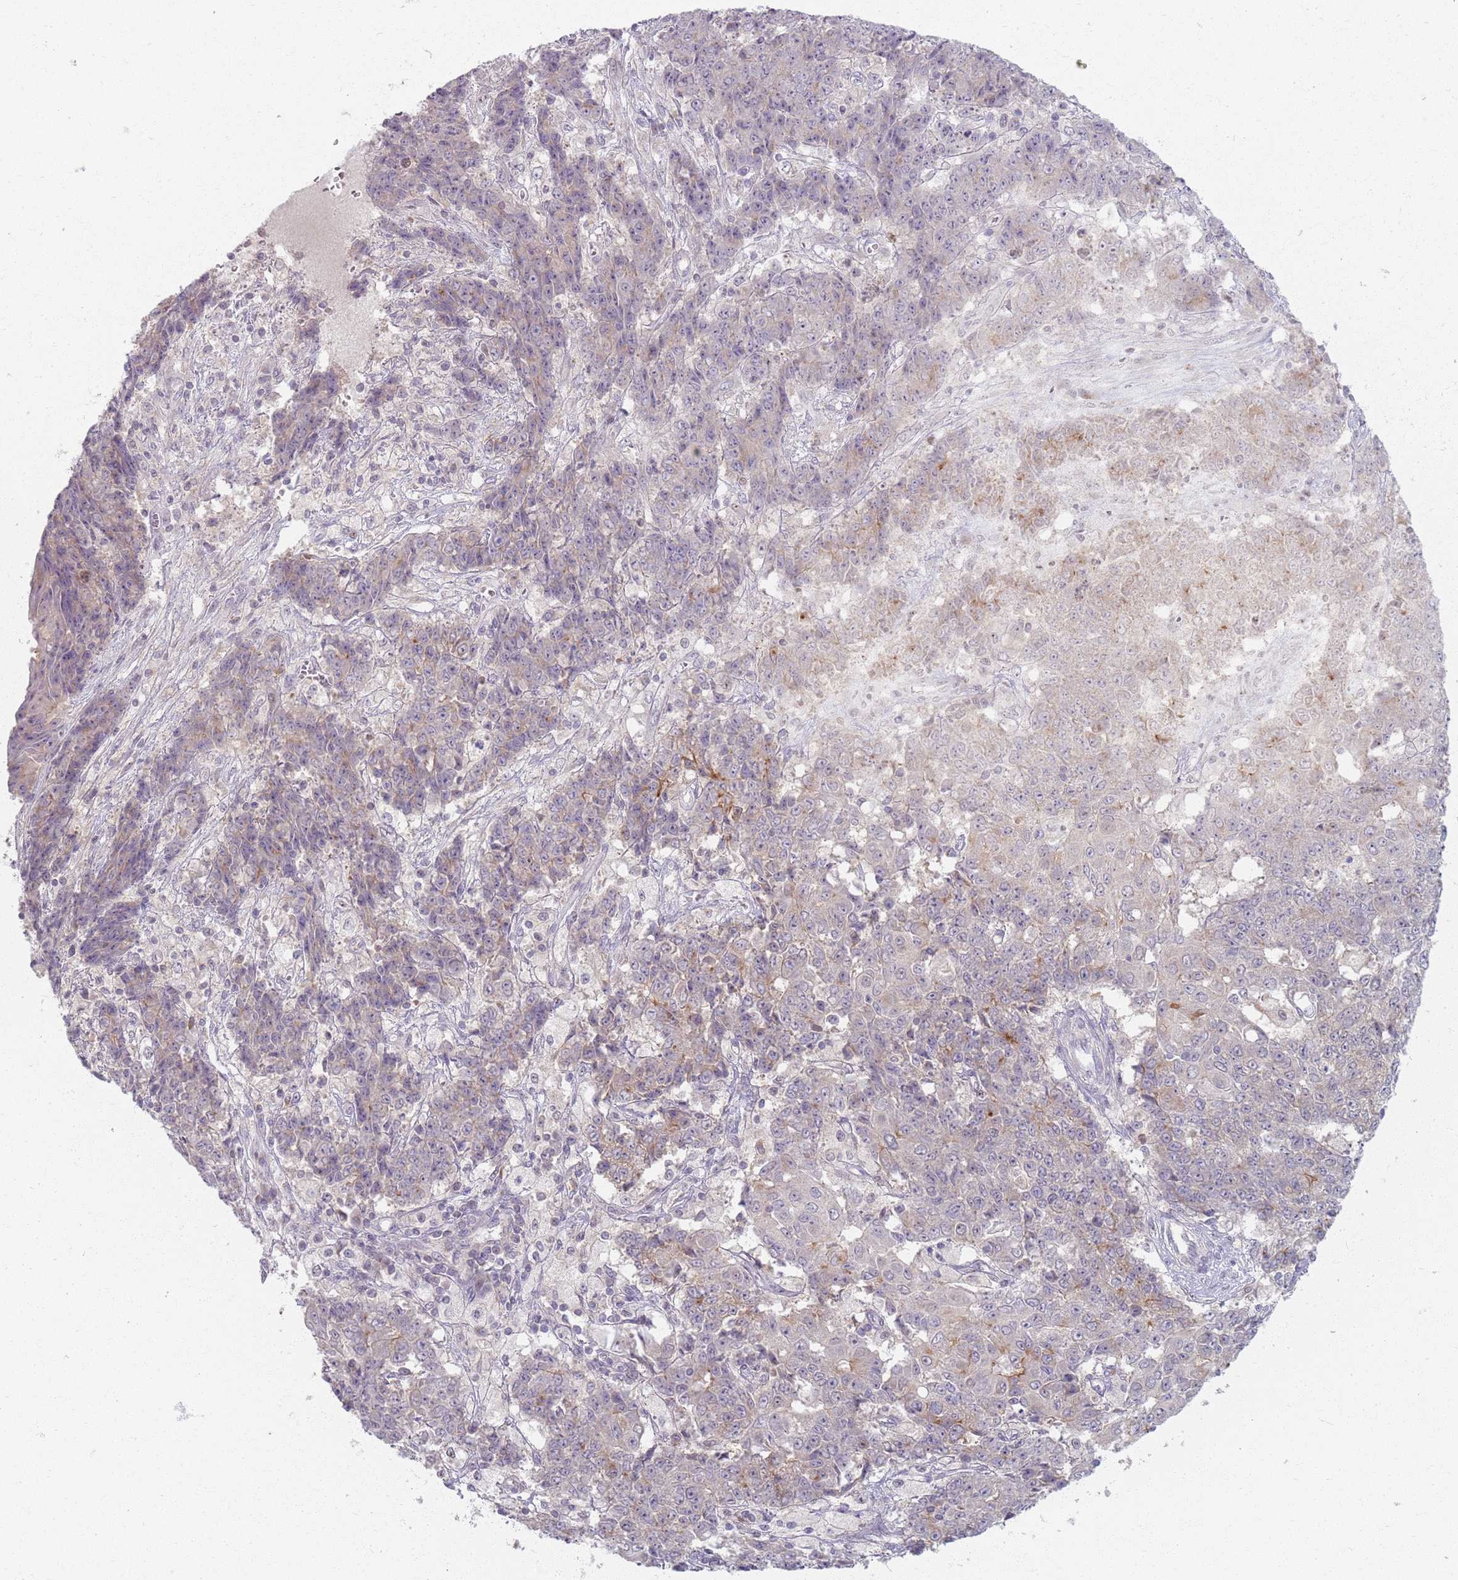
{"staining": {"intensity": "weak", "quantity": "<25%", "location": "cytoplasmic/membranous"}, "tissue": "ovarian cancer", "cell_type": "Tumor cells", "image_type": "cancer", "snomed": [{"axis": "morphology", "description": "Carcinoma, endometroid"}, {"axis": "topography", "description": "Ovary"}], "caption": "Ovarian cancer (endometroid carcinoma) was stained to show a protein in brown. There is no significant expression in tumor cells.", "gene": "ZDHHC2", "patient": {"sex": "female", "age": 42}}